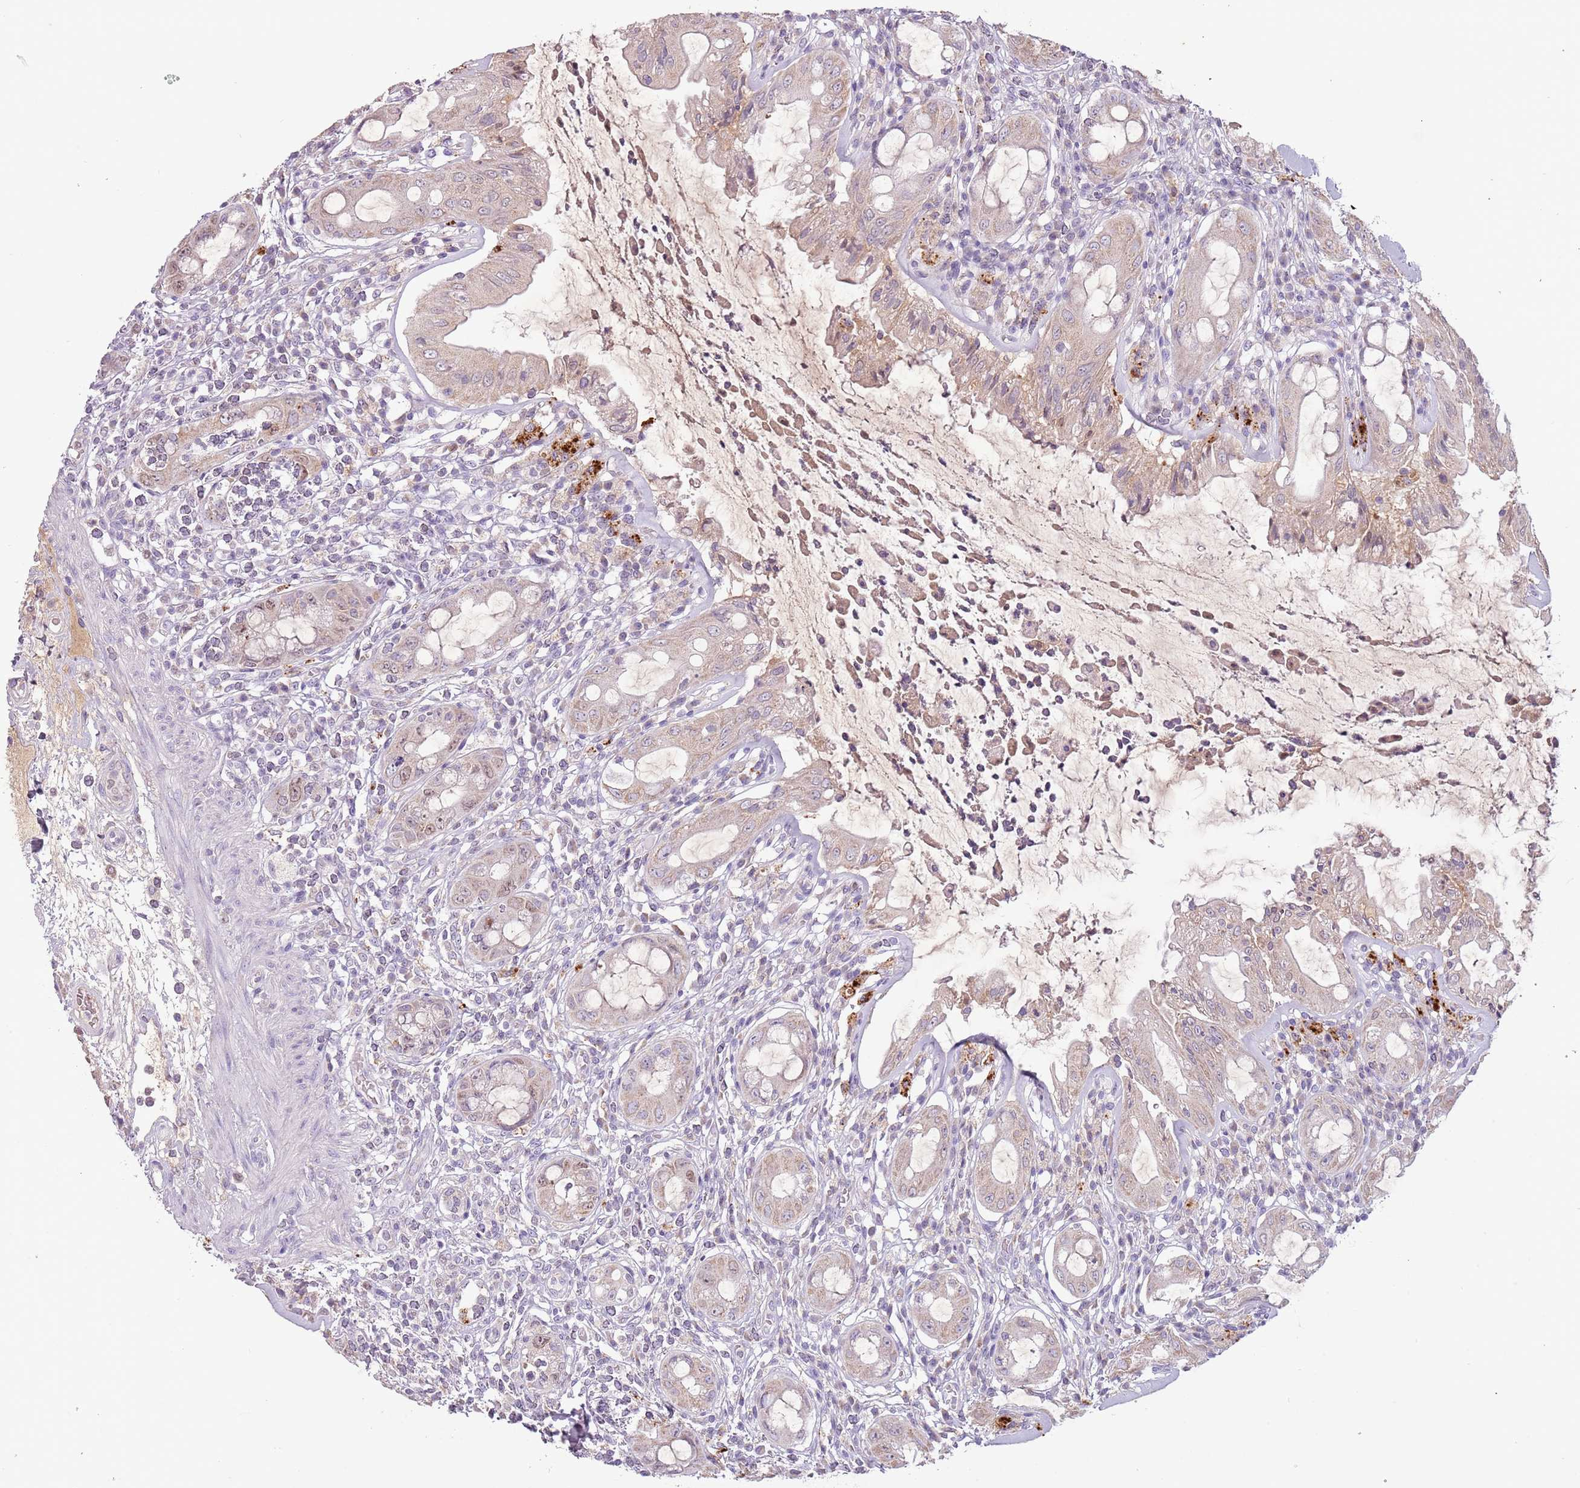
{"staining": {"intensity": "moderate", "quantity": "25%-75%", "location": "nuclear"}, "tissue": "rectum", "cell_type": "Glandular cells", "image_type": "normal", "snomed": [{"axis": "morphology", "description": "Normal tissue, NOS"}, {"axis": "topography", "description": "Rectum"}], "caption": "High-magnification brightfield microscopy of normal rectum stained with DAB (brown) and counterstained with hematoxylin (blue). glandular cells exhibit moderate nuclear positivity is seen in about25%-75% of cells. (IHC, brightfield microscopy, high magnification).", "gene": "SYS1", "patient": {"sex": "female", "age": 57}}